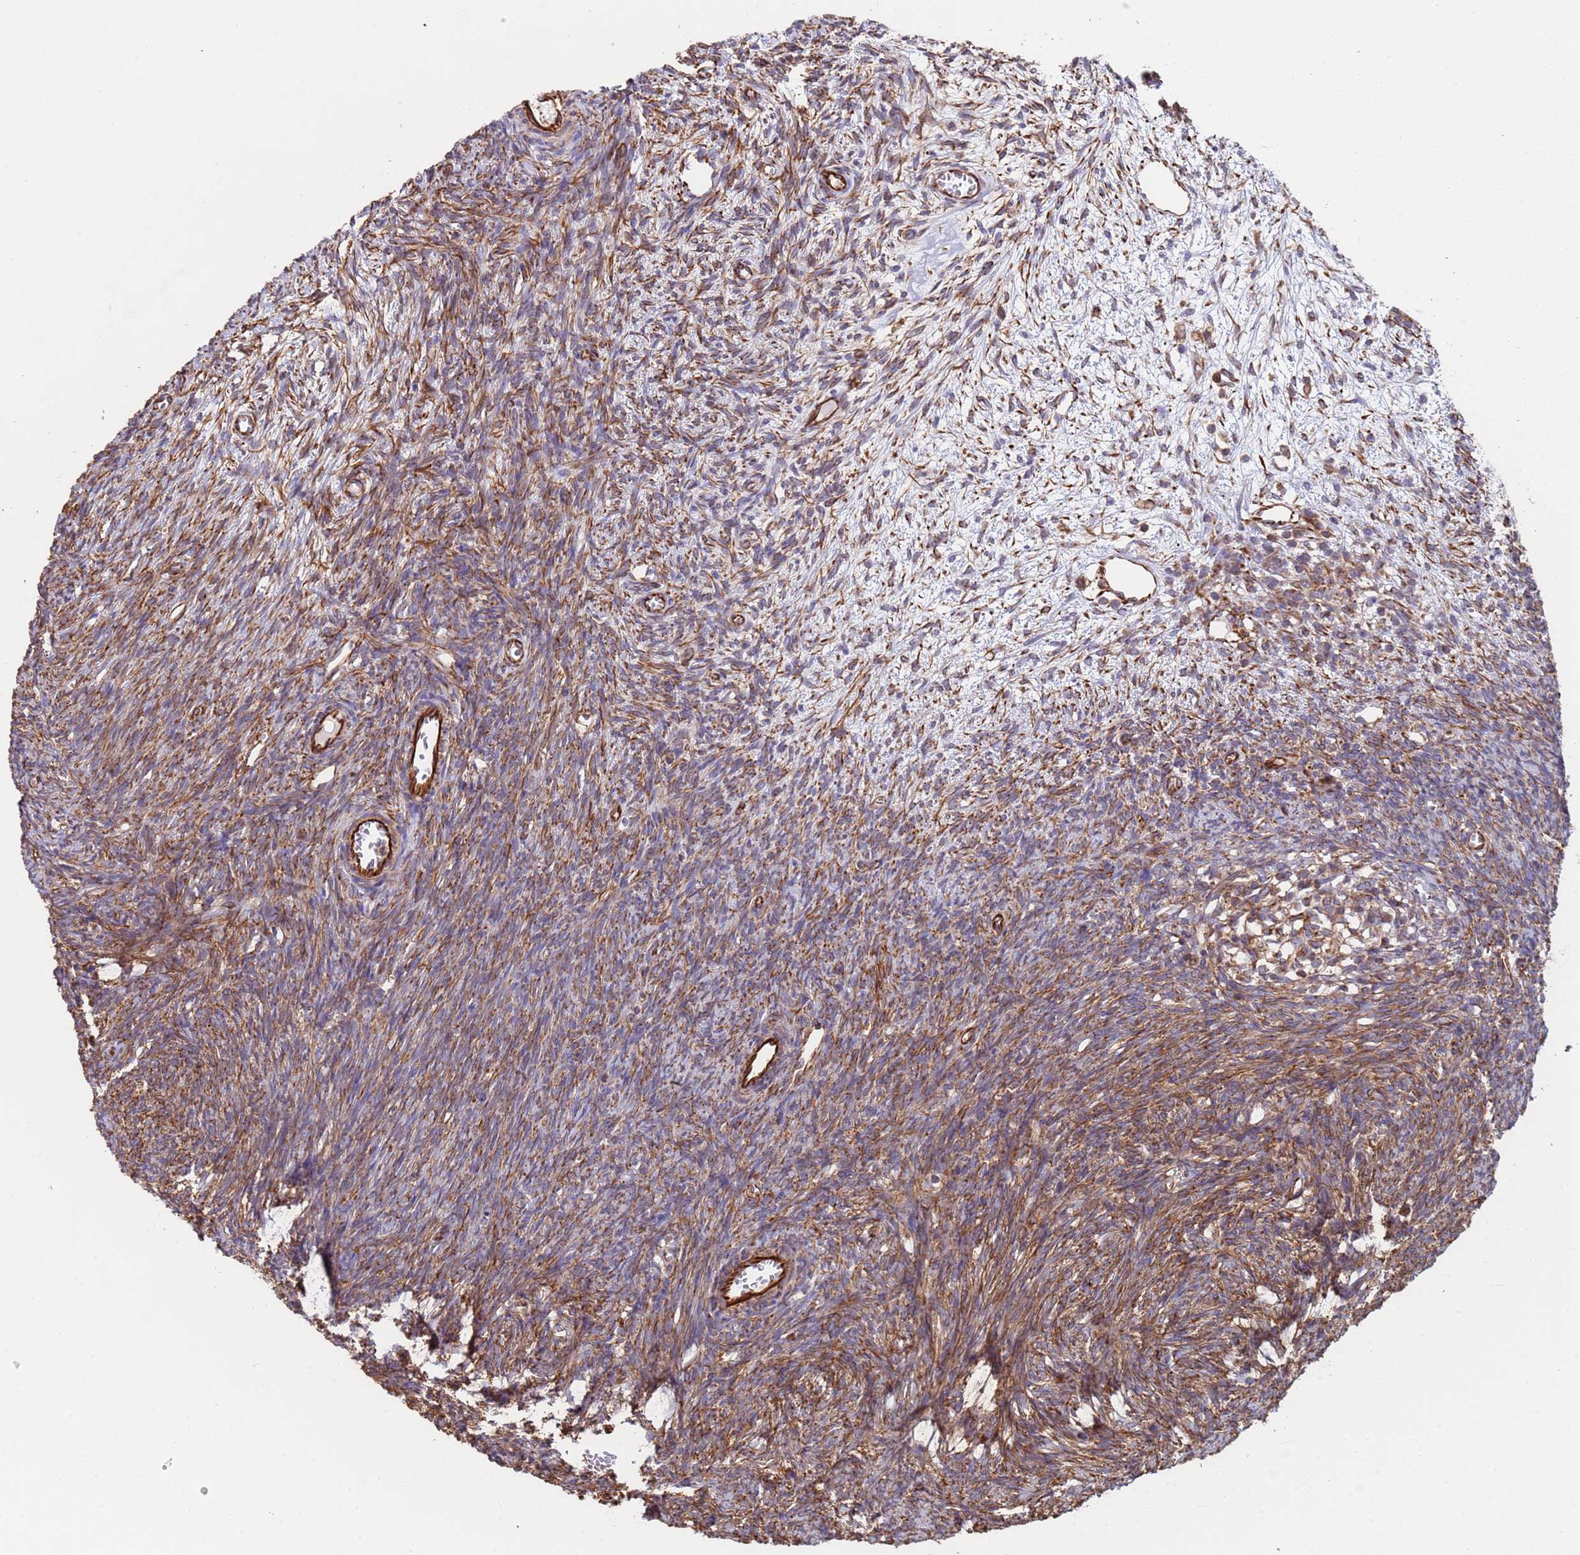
{"staining": {"intensity": "moderate", "quantity": ">75%", "location": "cytoplasmic/membranous"}, "tissue": "ovary", "cell_type": "Ovarian stroma cells", "image_type": "normal", "snomed": [{"axis": "morphology", "description": "Normal tissue, NOS"}, {"axis": "topography", "description": "Ovary"}], "caption": "Ovary stained for a protein exhibits moderate cytoplasmic/membranous positivity in ovarian stroma cells. (DAB IHC, brown staining for protein, blue staining for nuclei).", "gene": "NUDT12", "patient": {"sex": "female", "age": 44}}